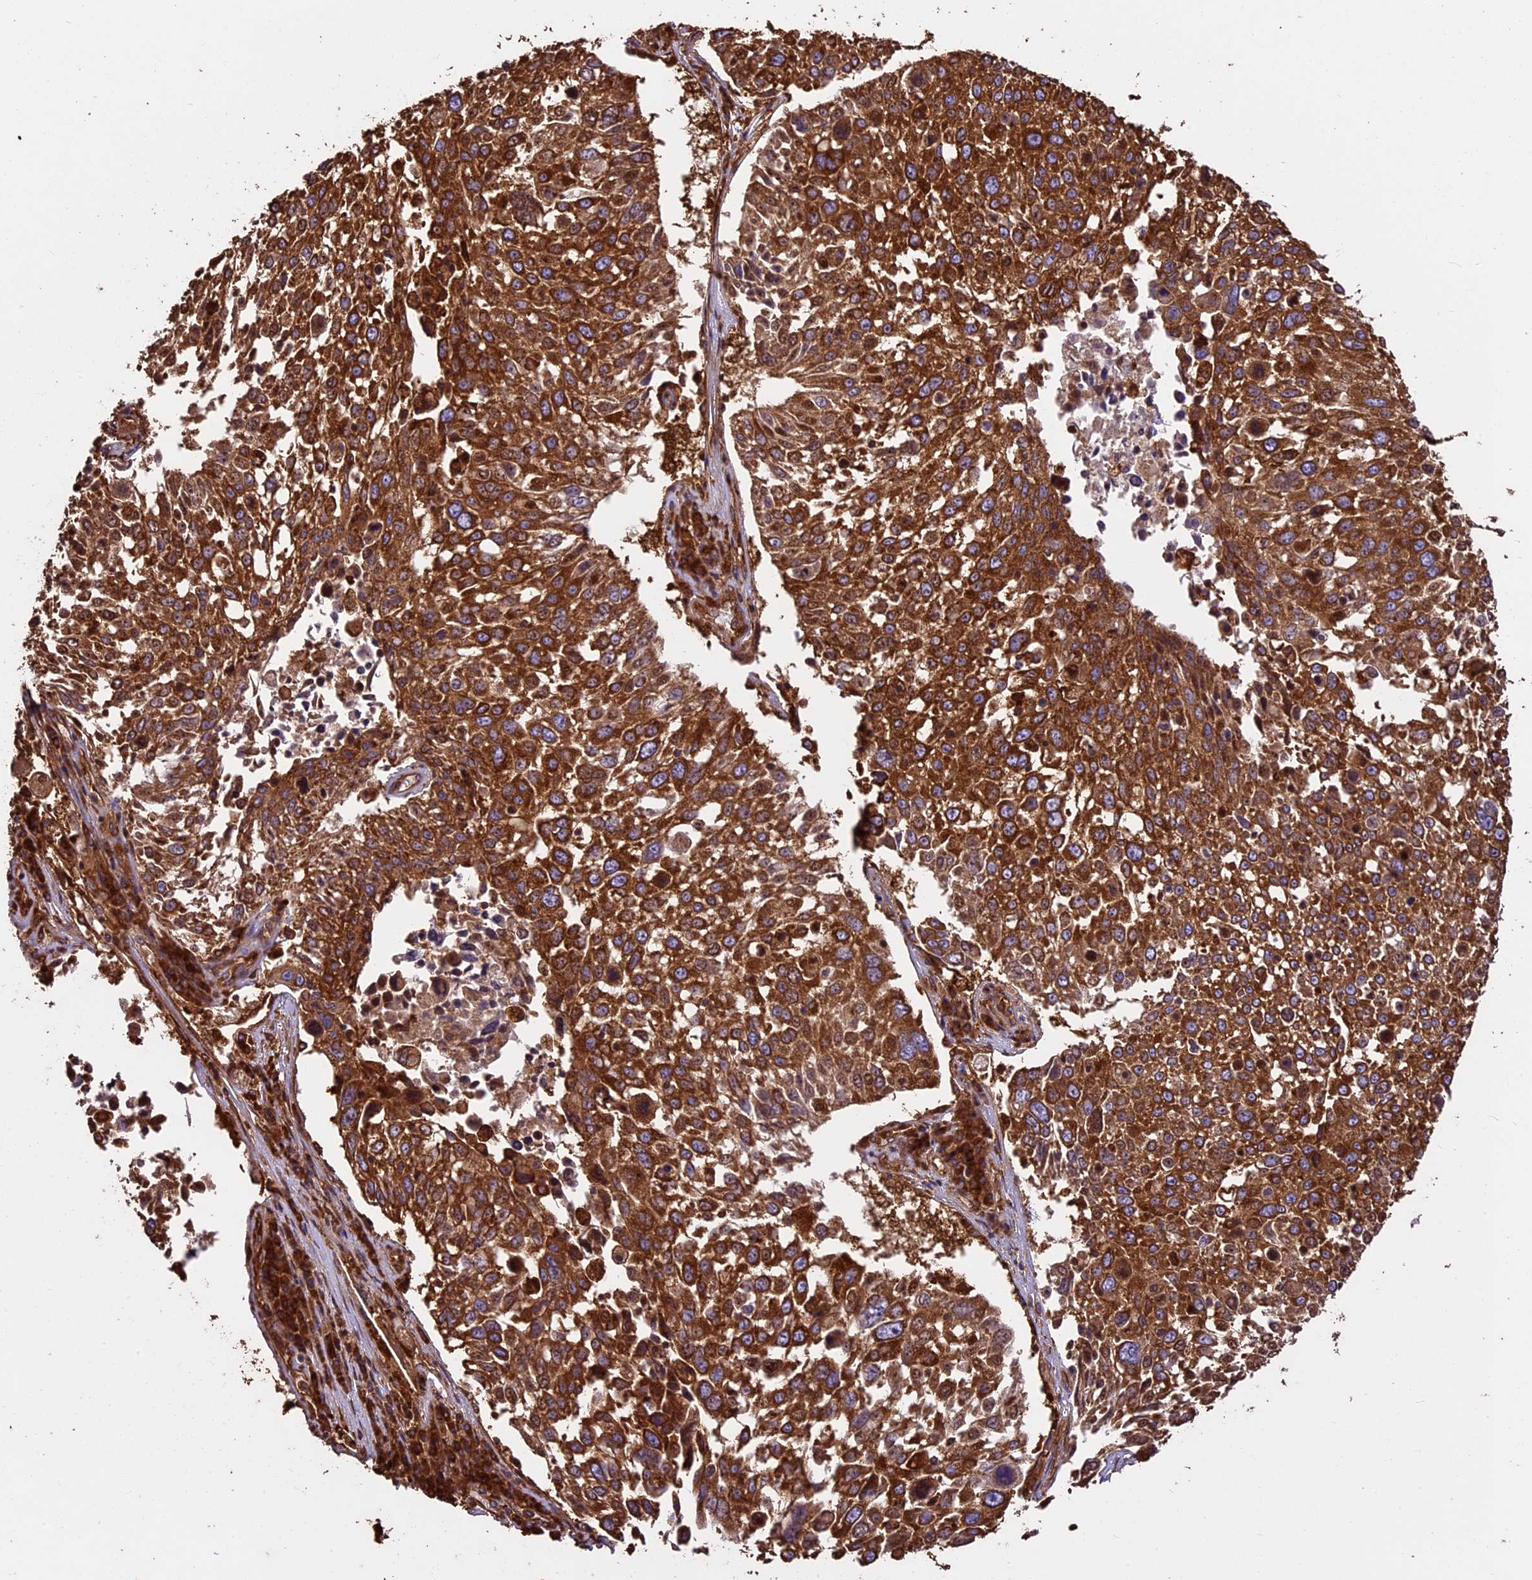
{"staining": {"intensity": "strong", "quantity": ">75%", "location": "cytoplasmic/membranous"}, "tissue": "lung cancer", "cell_type": "Tumor cells", "image_type": "cancer", "snomed": [{"axis": "morphology", "description": "Squamous cell carcinoma, NOS"}, {"axis": "topography", "description": "Lung"}], "caption": "Lung cancer stained for a protein demonstrates strong cytoplasmic/membranous positivity in tumor cells.", "gene": "KARS1", "patient": {"sex": "male", "age": 65}}